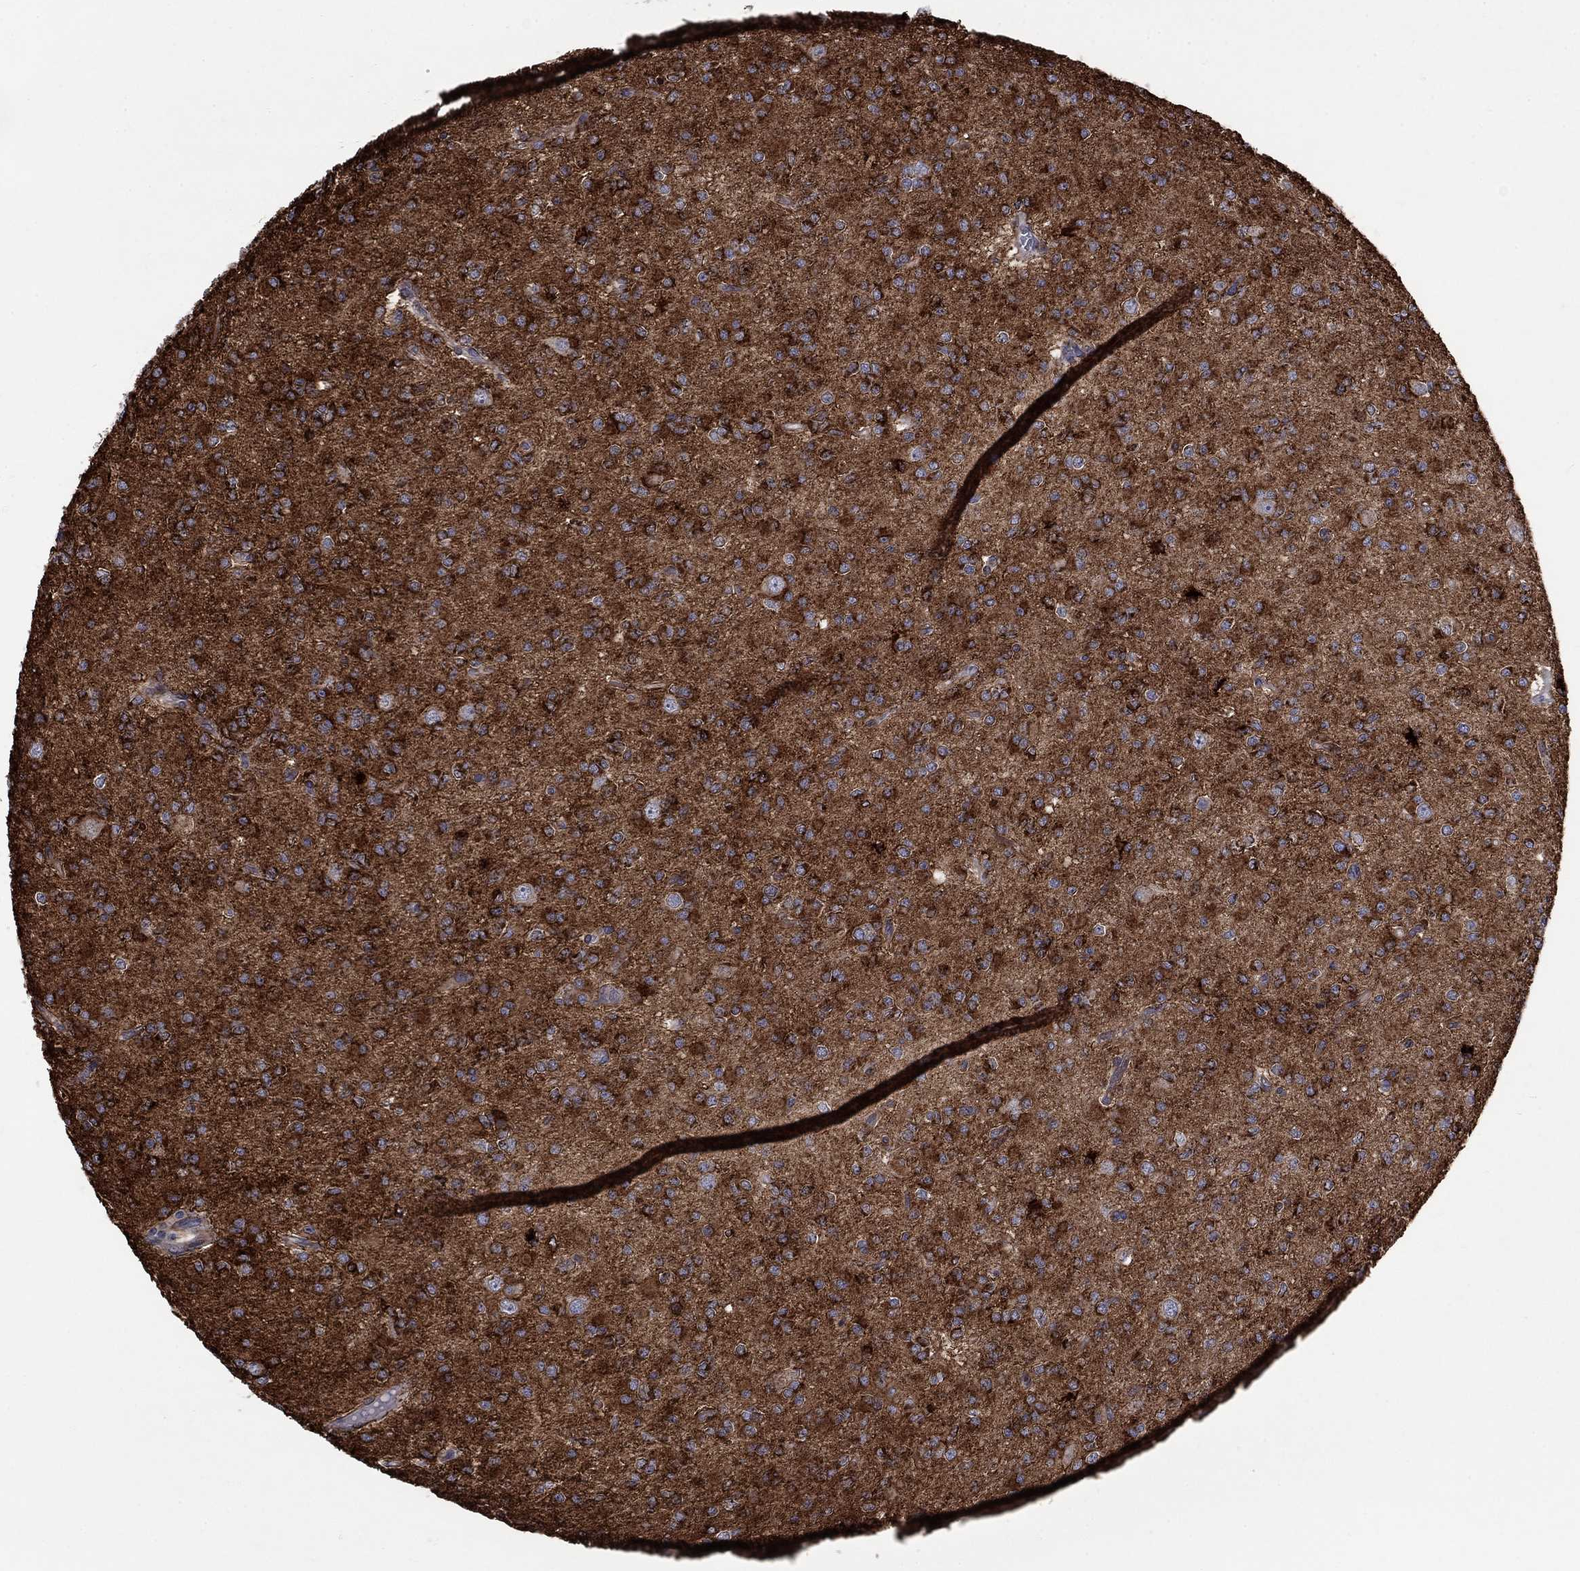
{"staining": {"intensity": "strong", "quantity": "25%-75%", "location": "cytoplasmic/membranous"}, "tissue": "glioma", "cell_type": "Tumor cells", "image_type": "cancer", "snomed": [{"axis": "morphology", "description": "Glioma, malignant, Low grade"}, {"axis": "topography", "description": "Brain"}], "caption": "Human glioma stained for a protein (brown) demonstrates strong cytoplasmic/membranous positive staining in about 25%-75% of tumor cells.", "gene": "SLC35F2", "patient": {"sex": "male", "age": 27}}